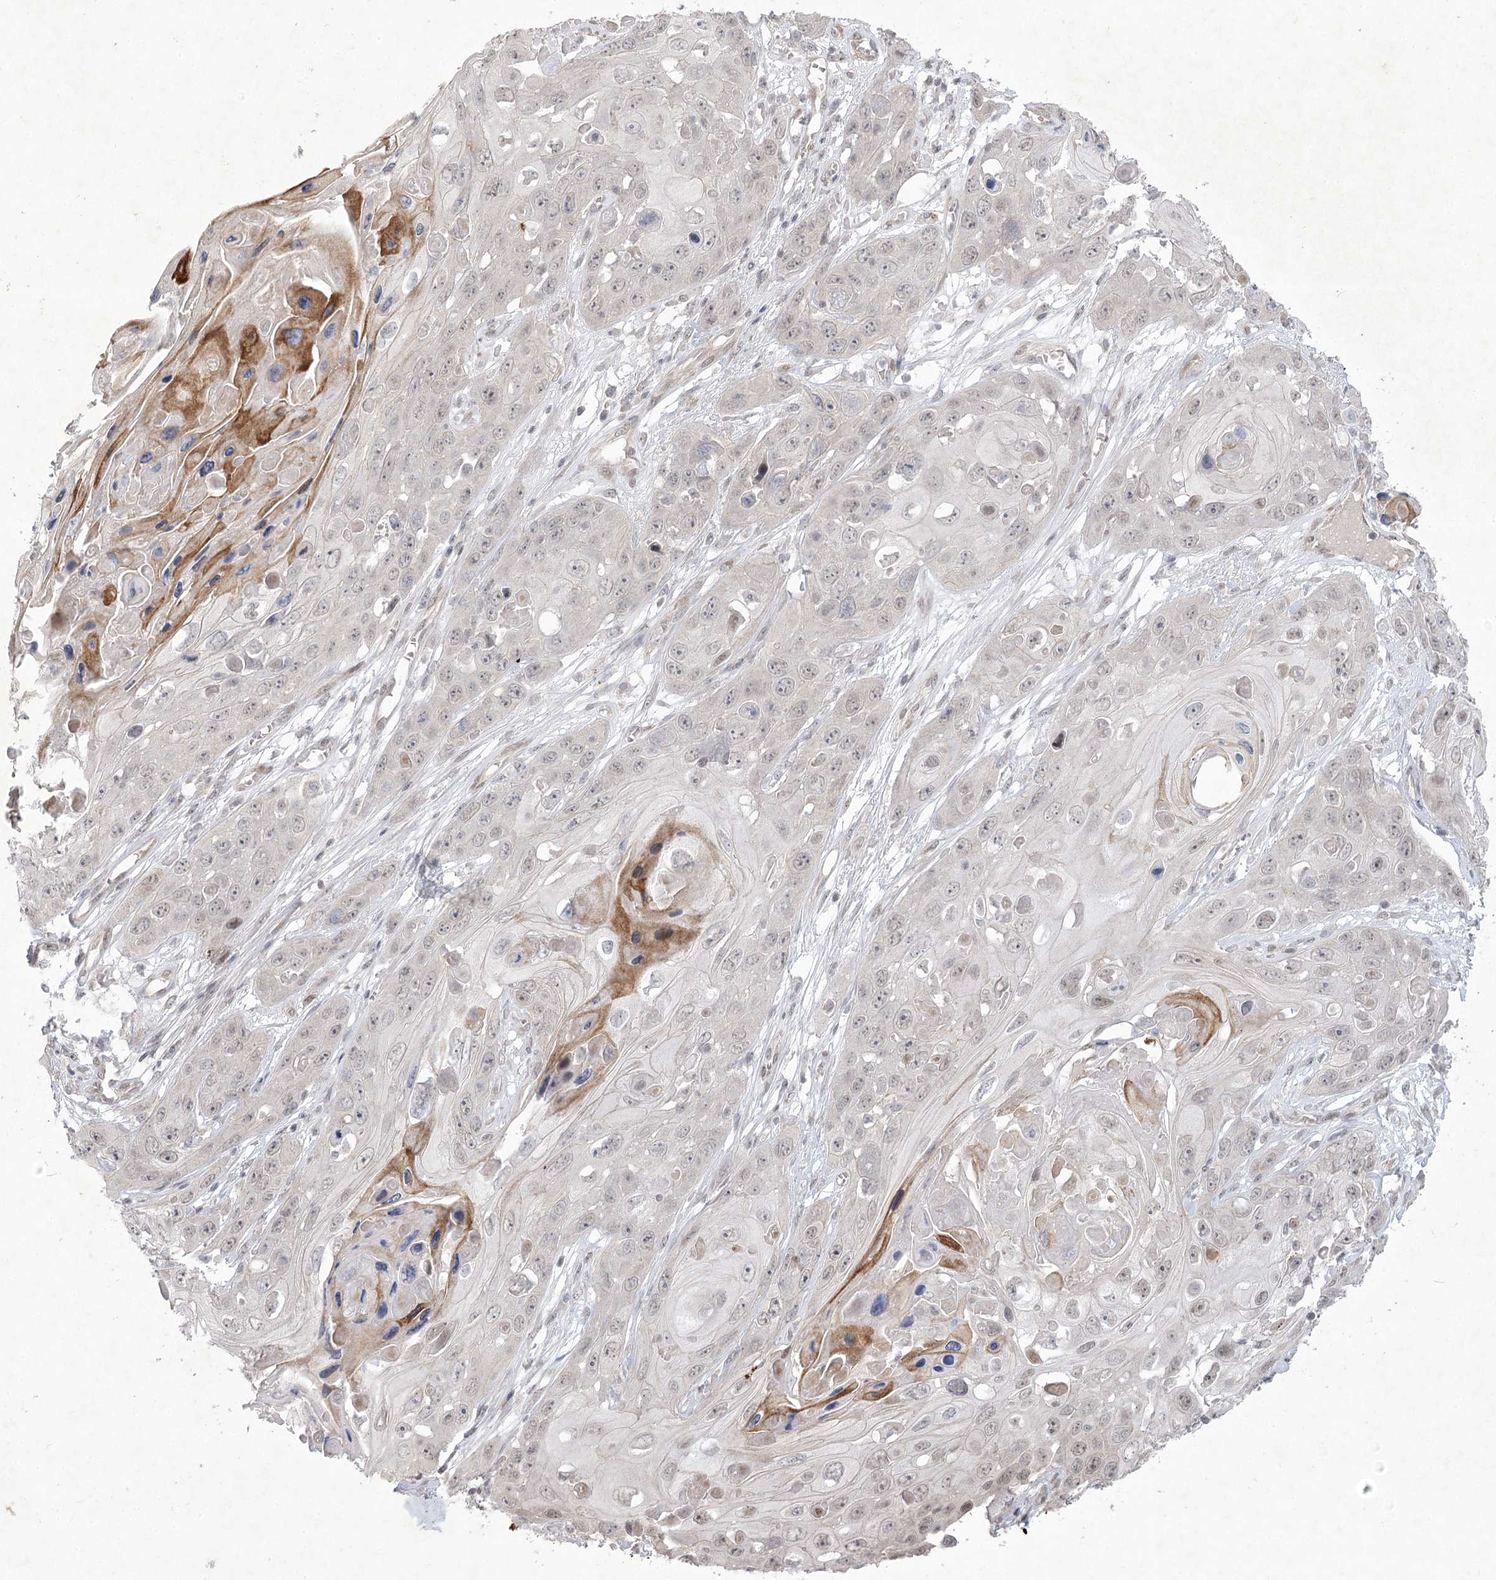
{"staining": {"intensity": "weak", "quantity": "25%-75%", "location": "nuclear"}, "tissue": "skin cancer", "cell_type": "Tumor cells", "image_type": "cancer", "snomed": [{"axis": "morphology", "description": "Squamous cell carcinoma, NOS"}, {"axis": "topography", "description": "Skin"}], "caption": "The micrograph demonstrates a brown stain indicating the presence of a protein in the nuclear of tumor cells in skin cancer (squamous cell carcinoma).", "gene": "AMTN", "patient": {"sex": "male", "age": 55}}